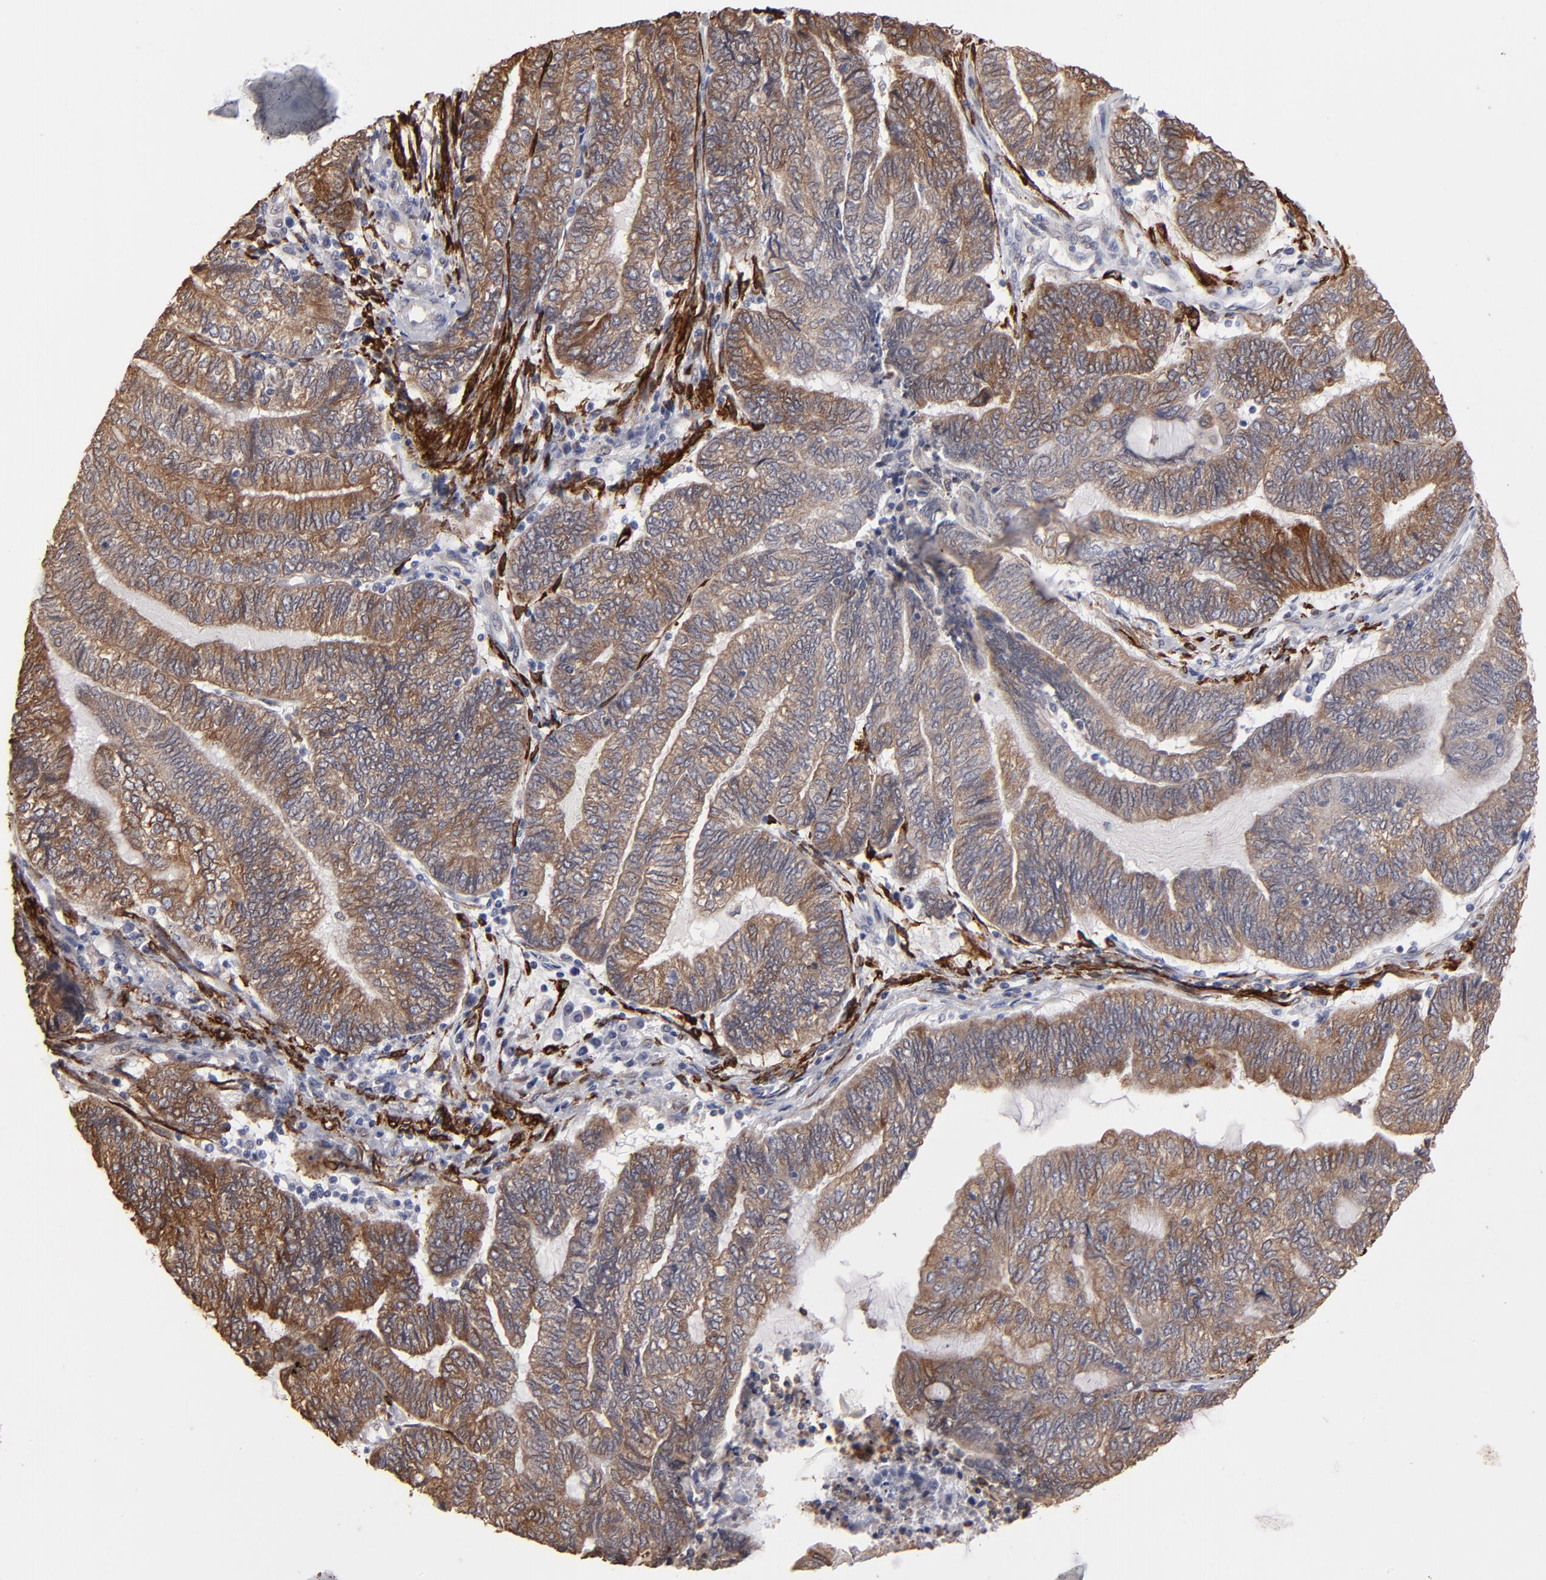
{"staining": {"intensity": "weak", "quantity": ">75%", "location": "cytoplasmic/membranous"}, "tissue": "endometrial cancer", "cell_type": "Tumor cells", "image_type": "cancer", "snomed": [{"axis": "morphology", "description": "Adenocarcinoma, NOS"}, {"axis": "topography", "description": "Uterus"}, {"axis": "topography", "description": "Endometrium"}], "caption": "The image displays staining of adenocarcinoma (endometrial), revealing weak cytoplasmic/membranous protein staining (brown color) within tumor cells.", "gene": "PGRMC1", "patient": {"sex": "female", "age": 70}}